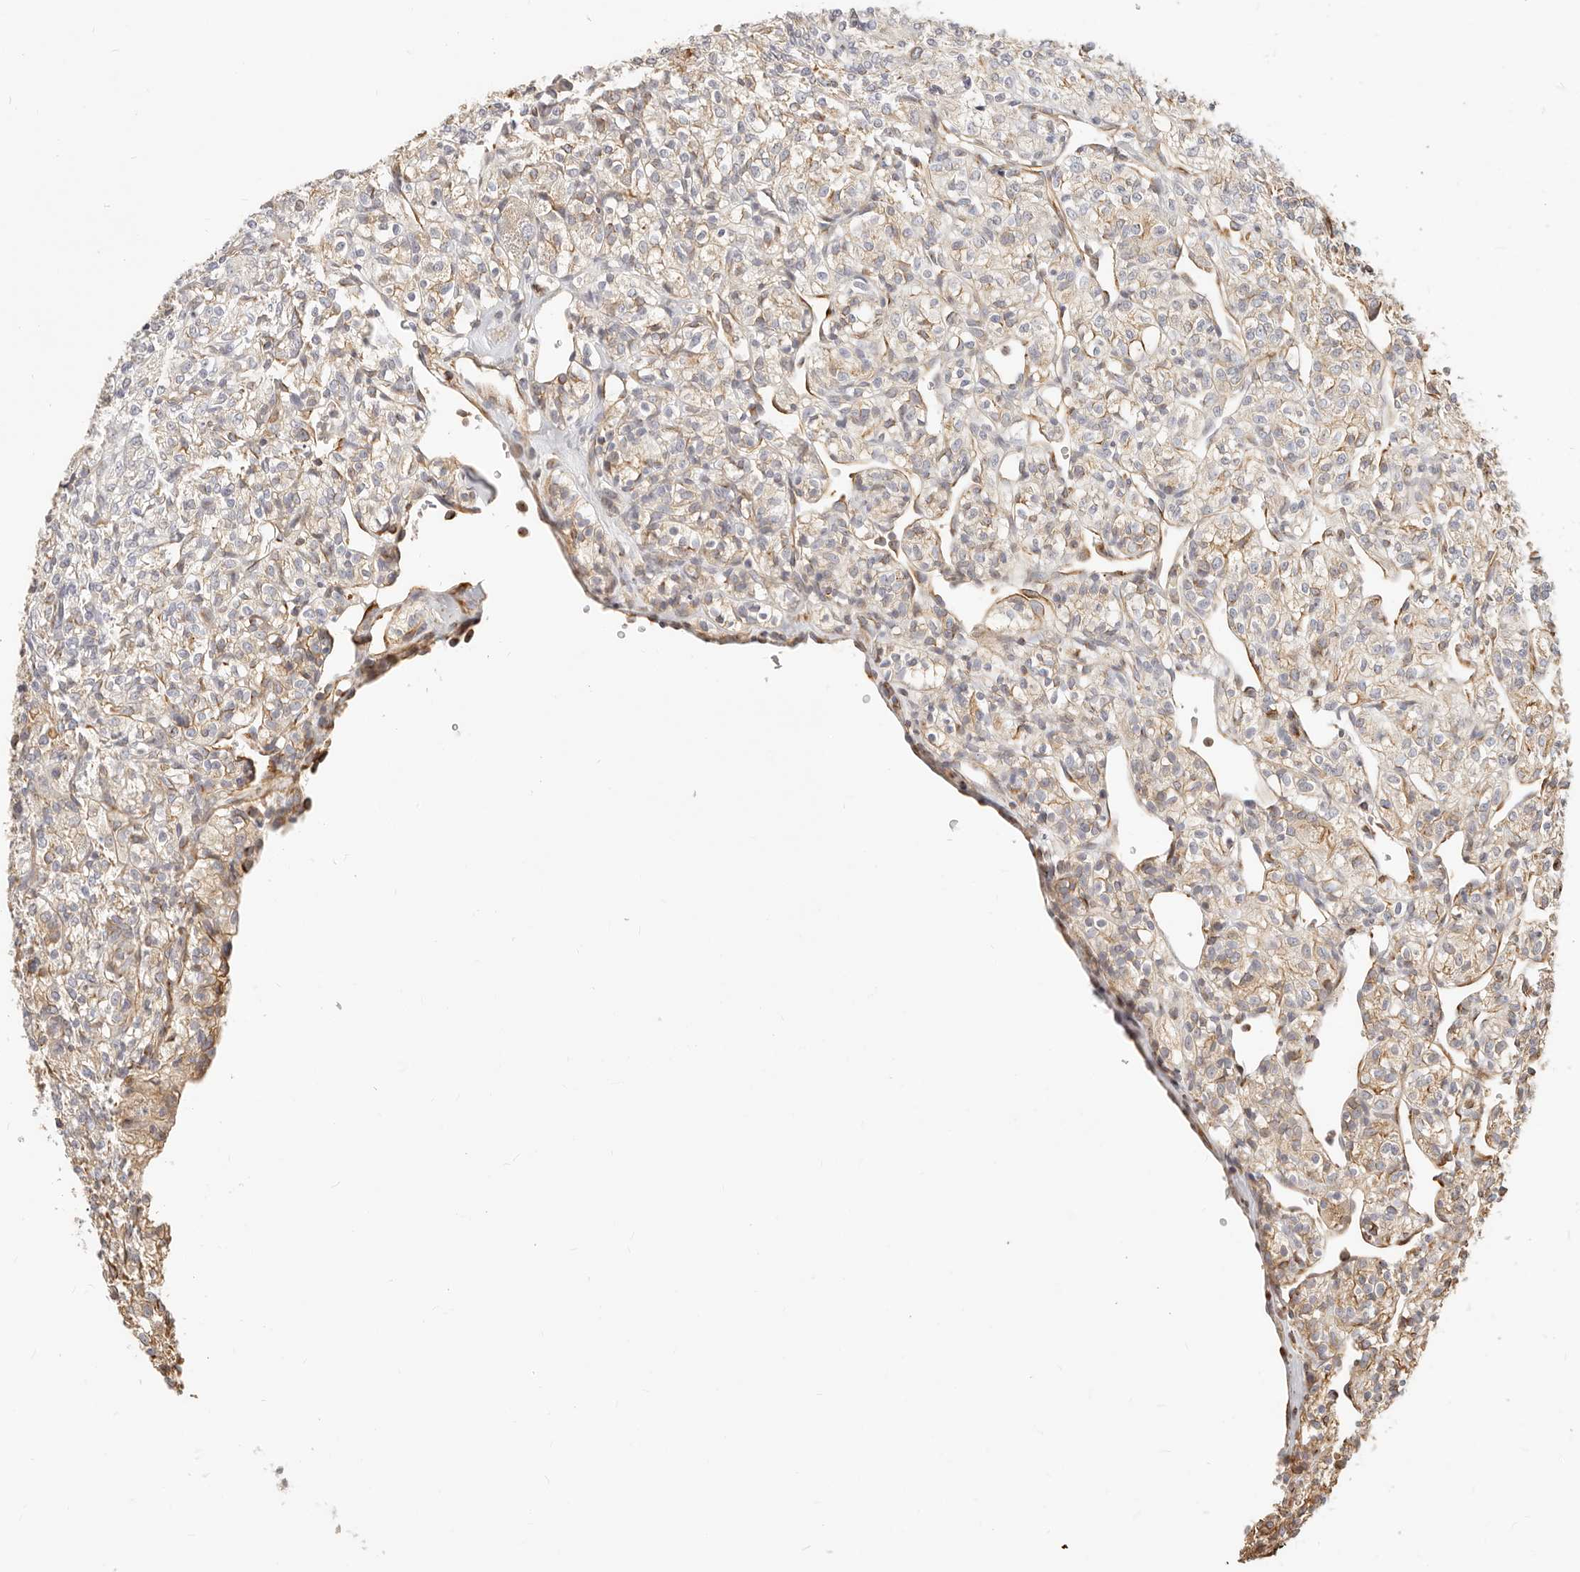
{"staining": {"intensity": "moderate", "quantity": "<25%", "location": "cytoplasmic/membranous"}, "tissue": "renal cancer", "cell_type": "Tumor cells", "image_type": "cancer", "snomed": [{"axis": "morphology", "description": "Adenocarcinoma, NOS"}, {"axis": "topography", "description": "Kidney"}], "caption": "Brown immunohistochemical staining in human renal cancer displays moderate cytoplasmic/membranous expression in about <25% of tumor cells.", "gene": "DTNBP1", "patient": {"sex": "male", "age": 77}}